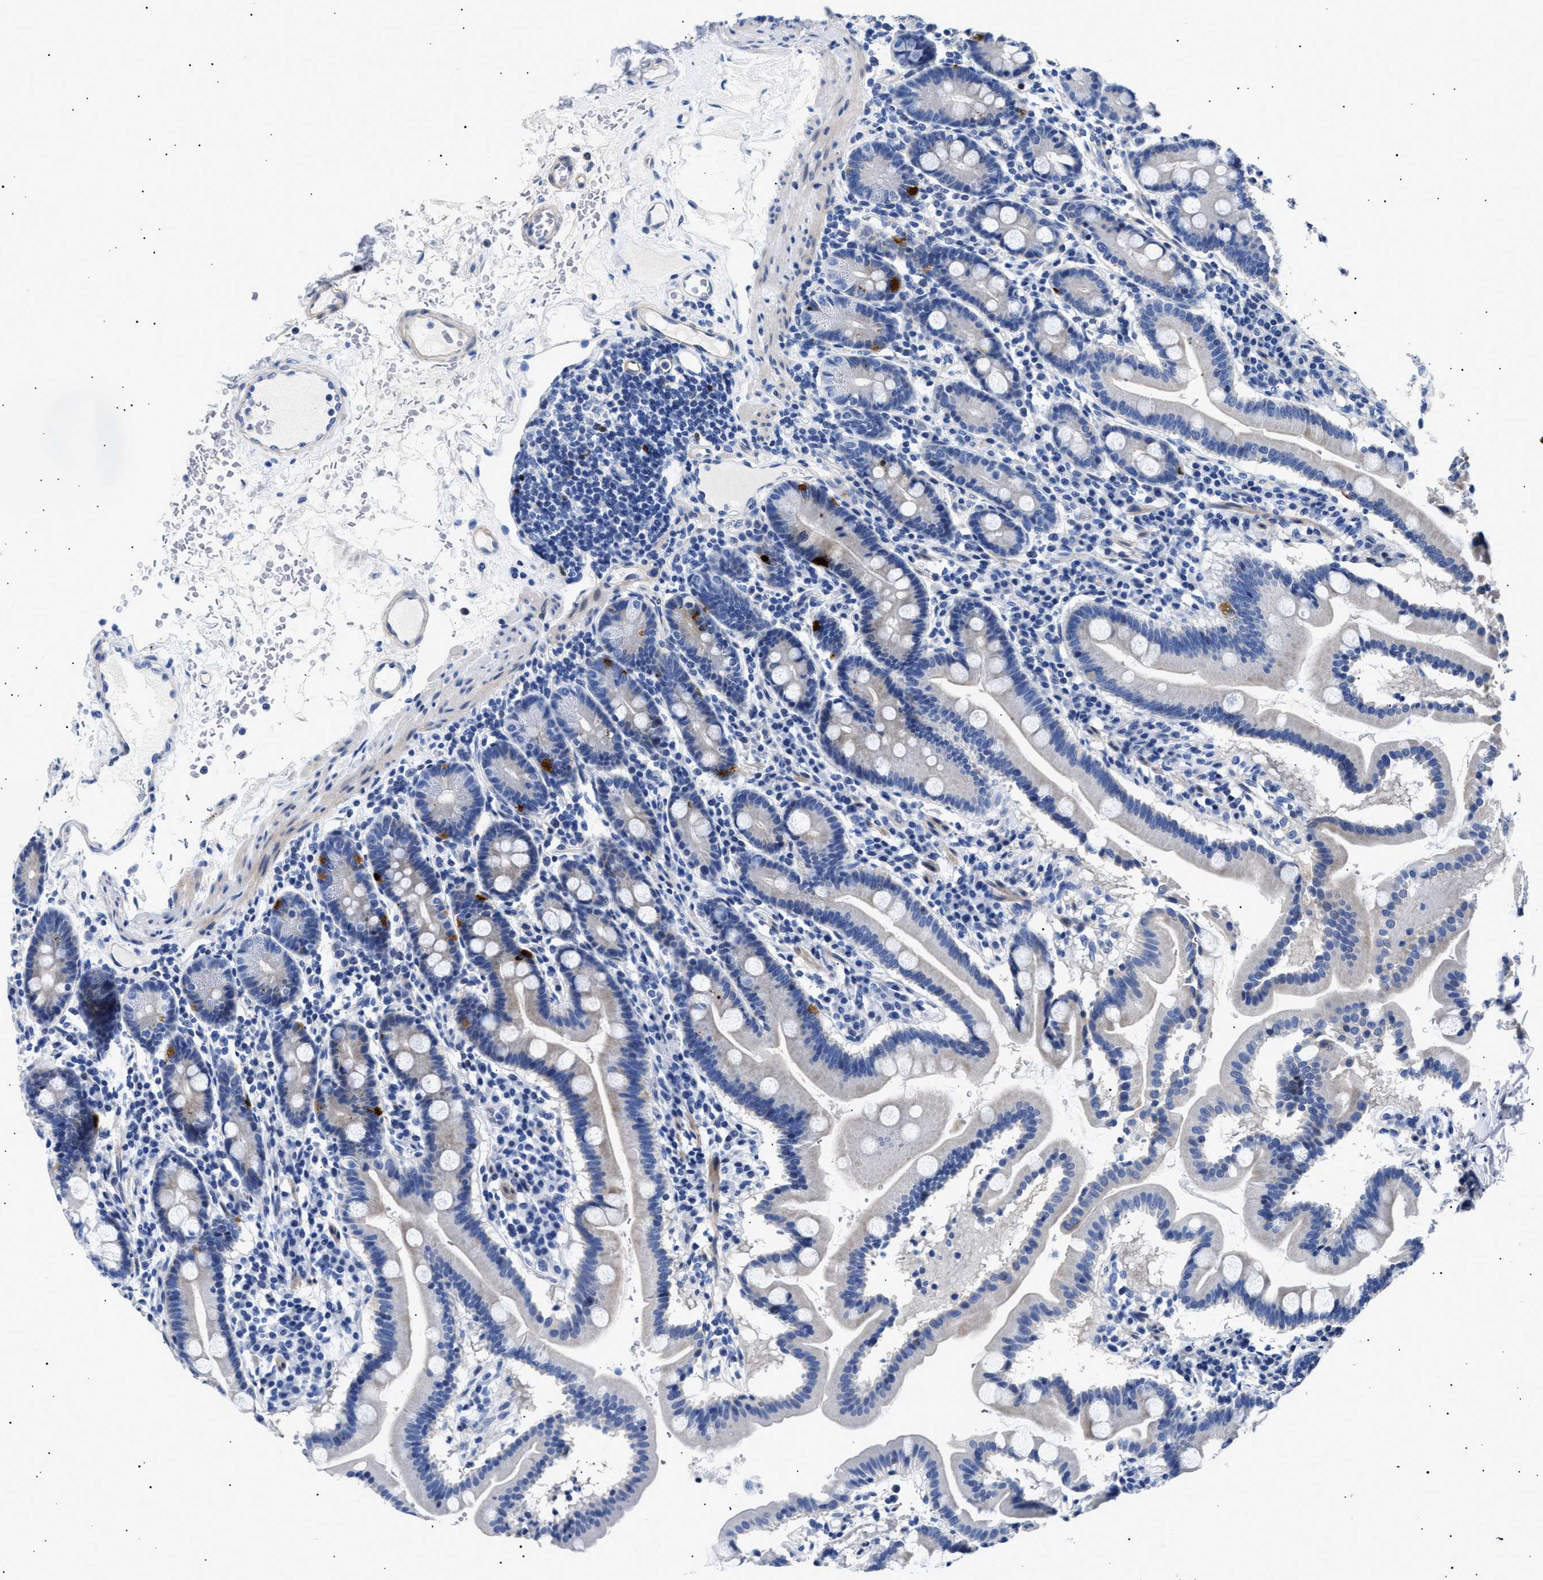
{"staining": {"intensity": "moderate", "quantity": "<25%", "location": "cytoplasmic/membranous"}, "tissue": "duodenum", "cell_type": "Glandular cells", "image_type": "normal", "snomed": [{"axis": "morphology", "description": "Normal tissue, NOS"}, {"axis": "topography", "description": "Duodenum"}], "caption": "Moderate cytoplasmic/membranous positivity is appreciated in approximately <25% of glandular cells in normal duodenum.", "gene": "HEMGN", "patient": {"sex": "male", "age": 50}}